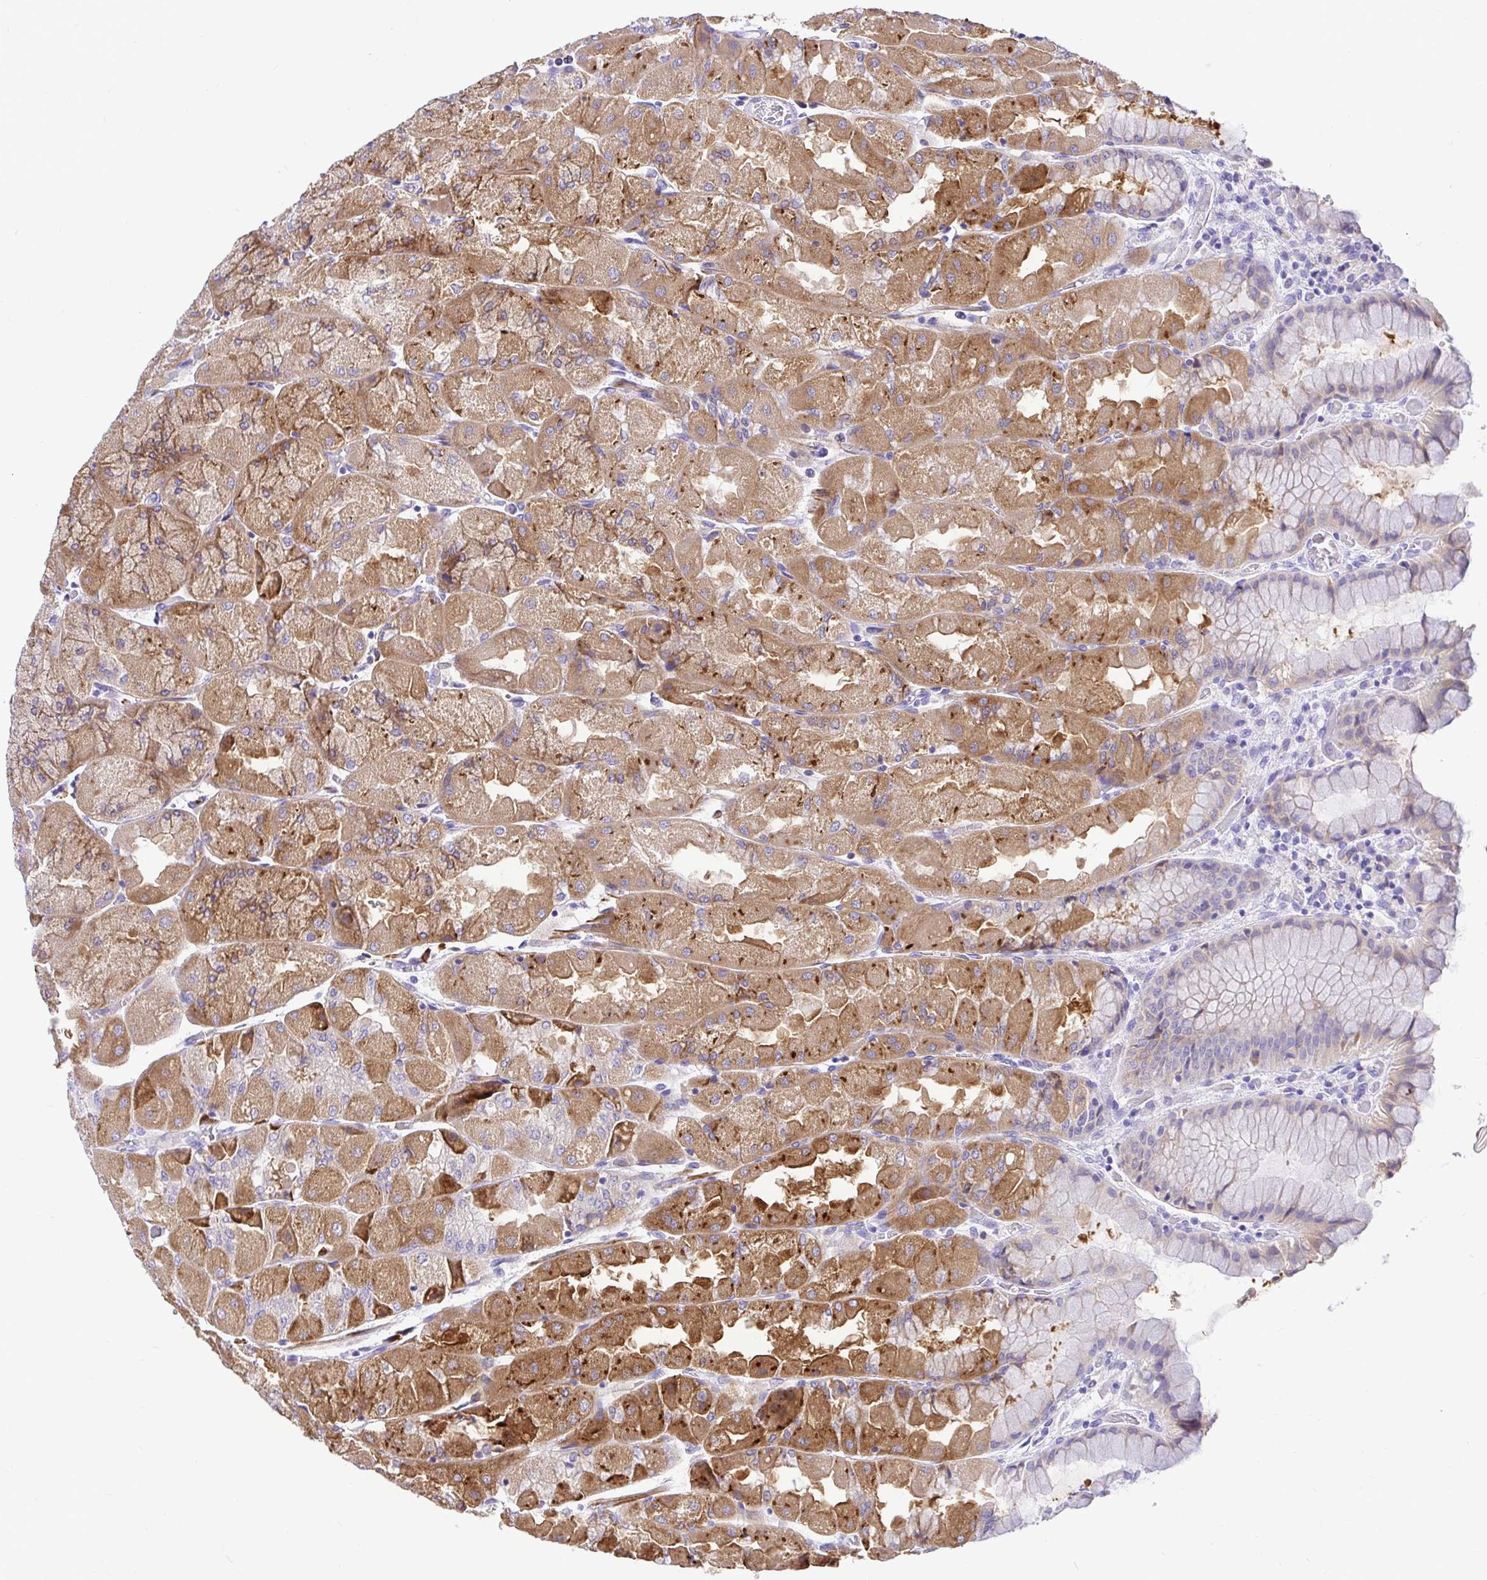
{"staining": {"intensity": "moderate", "quantity": "25%-75%", "location": "cytoplasmic/membranous"}, "tissue": "stomach", "cell_type": "Glandular cells", "image_type": "normal", "snomed": [{"axis": "morphology", "description": "Normal tissue, NOS"}, {"axis": "topography", "description": "Stomach"}], "caption": "A high-resolution histopathology image shows immunohistochemistry staining of benign stomach, which shows moderate cytoplasmic/membranous positivity in about 25%-75% of glandular cells. (Stains: DAB (3,3'-diaminobenzidine) in brown, nuclei in blue, Microscopy: brightfield microscopy at high magnification).", "gene": "BACE2", "patient": {"sex": "female", "age": 61}}